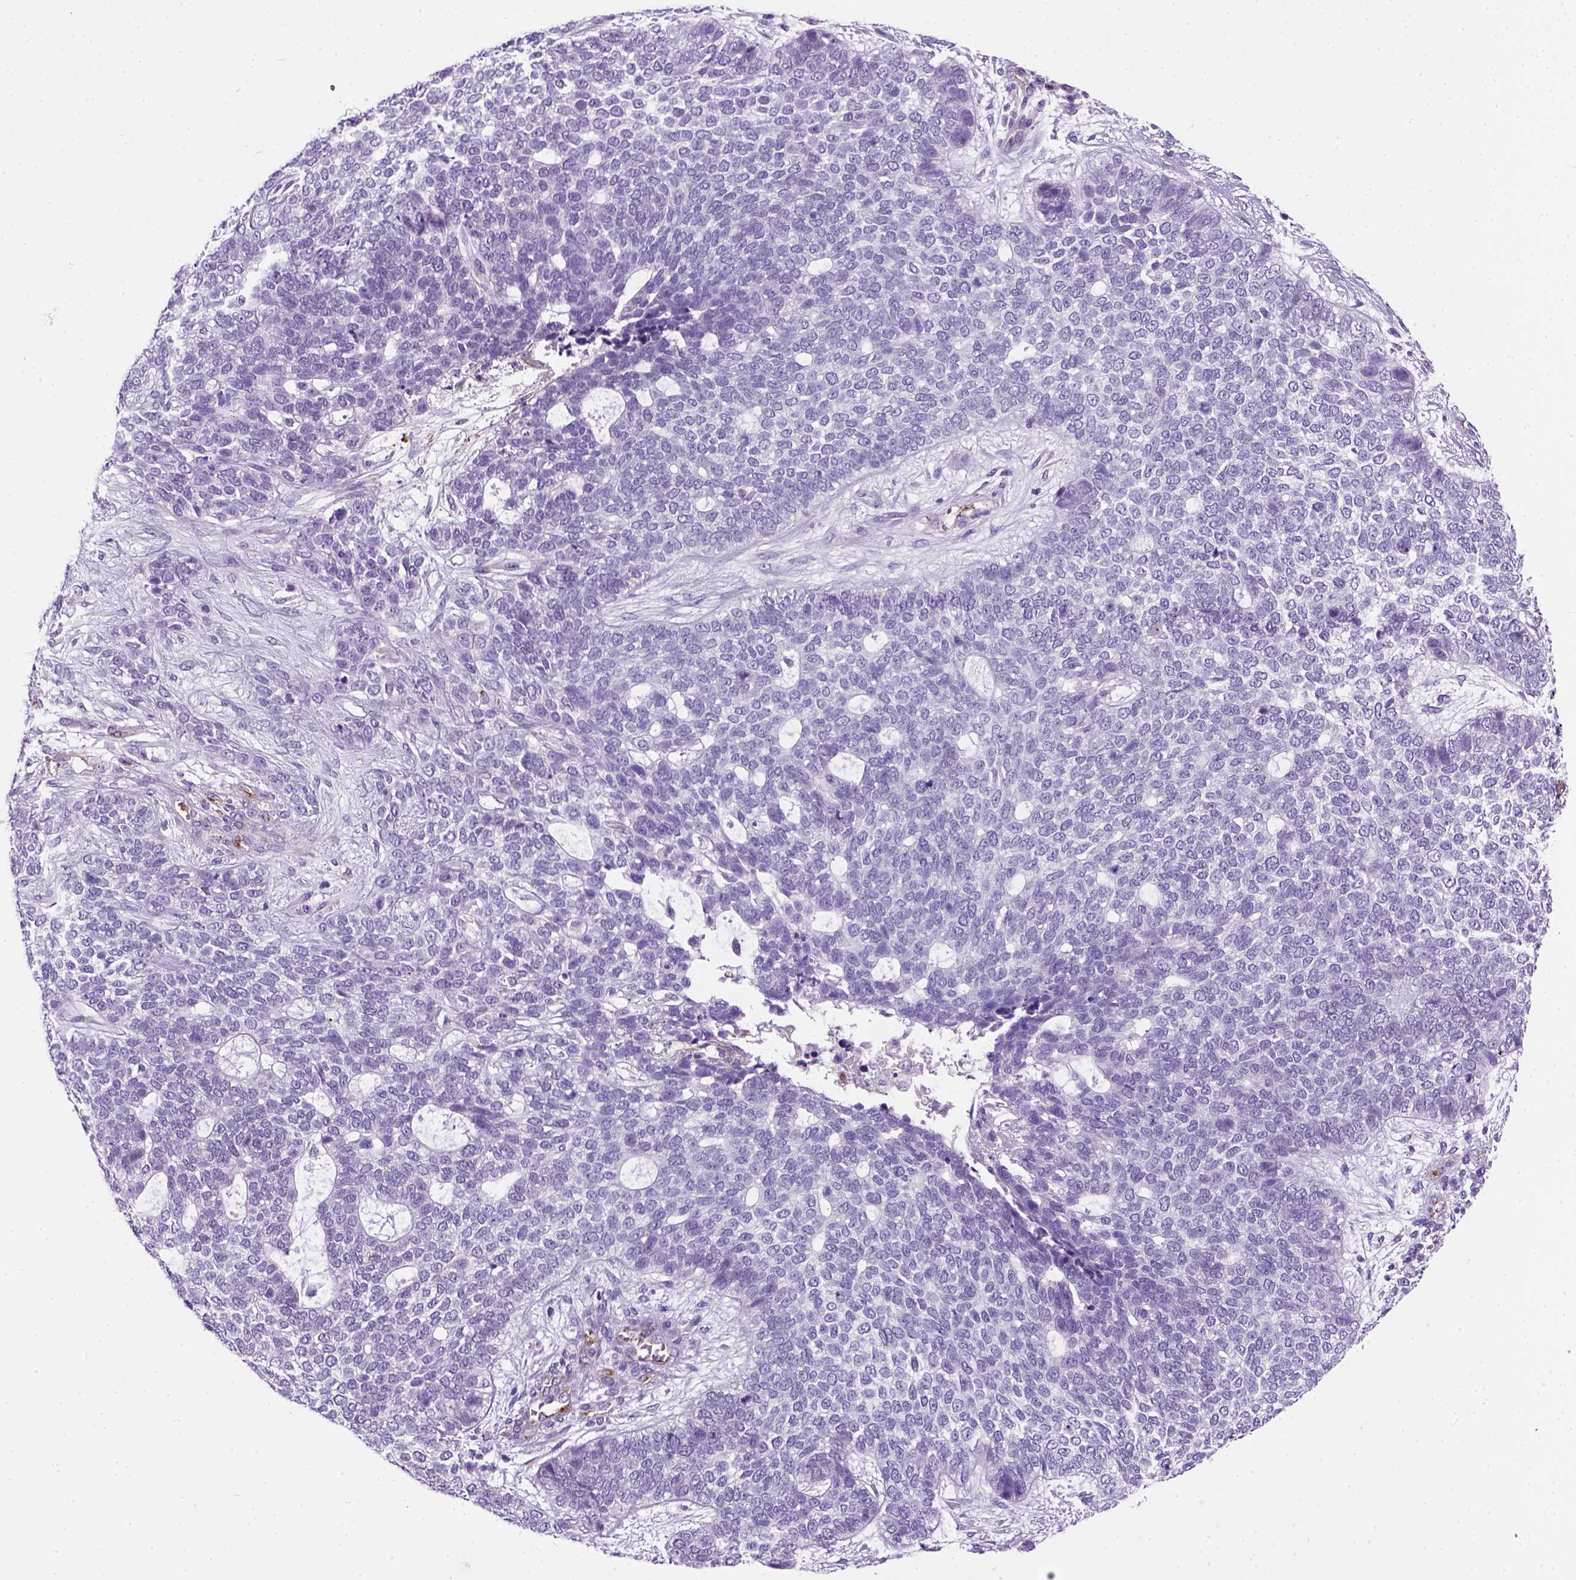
{"staining": {"intensity": "negative", "quantity": "none", "location": "none"}, "tissue": "skin cancer", "cell_type": "Tumor cells", "image_type": "cancer", "snomed": [{"axis": "morphology", "description": "Basal cell carcinoma"}, {"axis": "topography", "description": "Skin"}], "caption": "The micrograph reveals no significant positivity in tumor cells of skin basal cell carcinoma. Nuclei are stained in blue.", "gene": "VWF", "patient": {"sex": "female", "age": 69}}